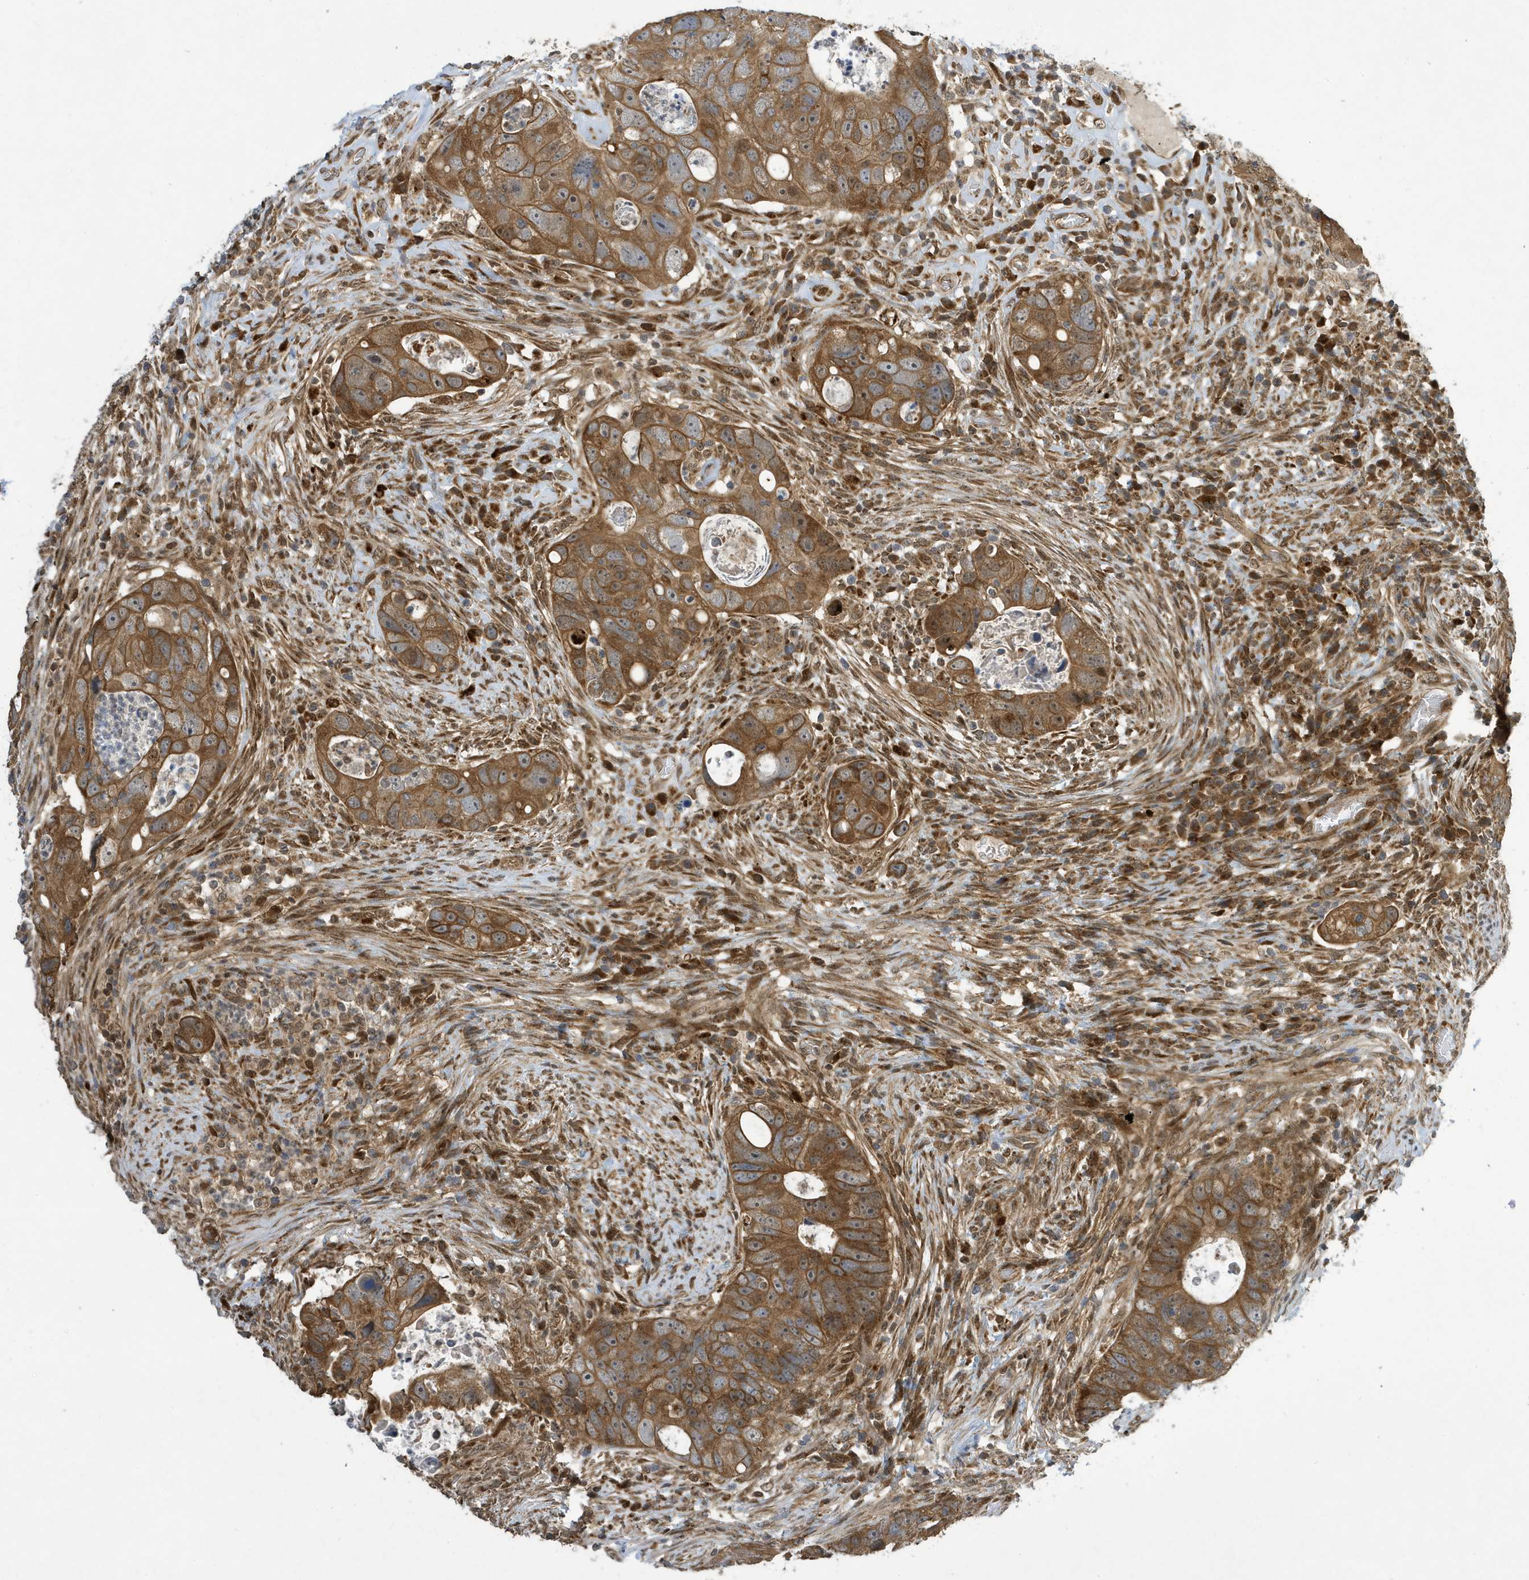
{"staining": {"intensity": "moderate", "quantity": ">75%", "location": "cytoplasmic/membranous"}, "tissue": "colorectal cancer", "cell_type": "Tumor cells", "image_type": "cancer", "snomed": [{"axis": "morphology", "description": "Adenocarcinoma, NOS"}, {"axis": "topography", "description": "Rectum"}], "caption": "Protein staining demonstrates moderate cytoplasmic/membranous positivity in approximately >75% of tumor cells in adenocarcinoma (colorectal).", "gene": "NCOA7", "patient": {"sex": "male", "age": 59}}